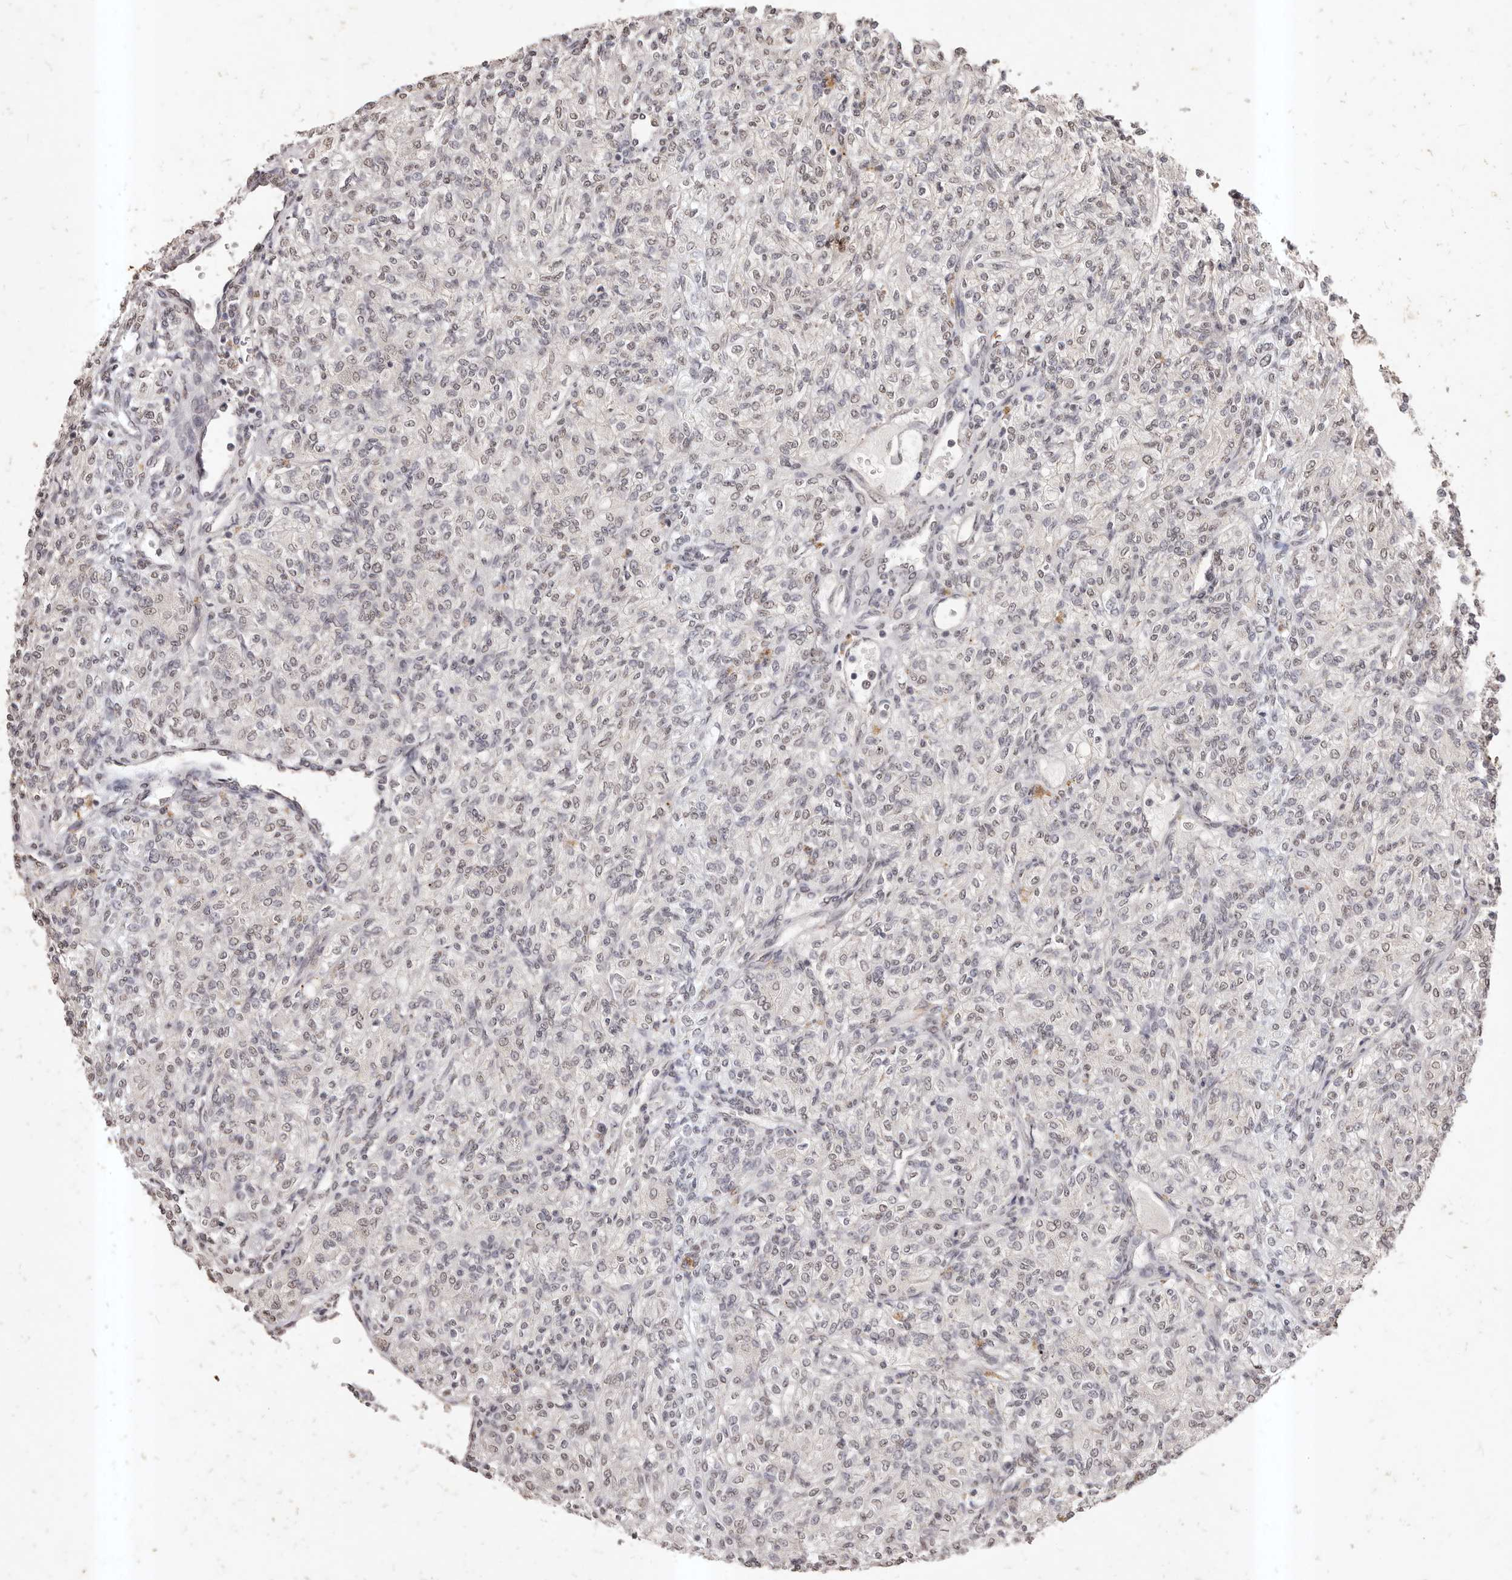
{"staining": {"intensity": "weak", "quantity": "25%-75%", "location": "nuclear"}, "tissue": "renal cancer", "cell_type": "Tumor cells", "image_type": "cancer", "snomed": [{"axis": "morphology", "description": "Adenocarcinoma, NOS"}, {"axis": "topography", "description": "Kidney"}], "caption": "Tumor cells reveal low levels of weak nuclear expression in approximately 25%-75% of cells in human renal adenocarcinoma. The protein is shown in brown color, while the nuclei are stained blue.", "gene": "RPS6KA5", "patient": {"sex": "male", "age": 77}}